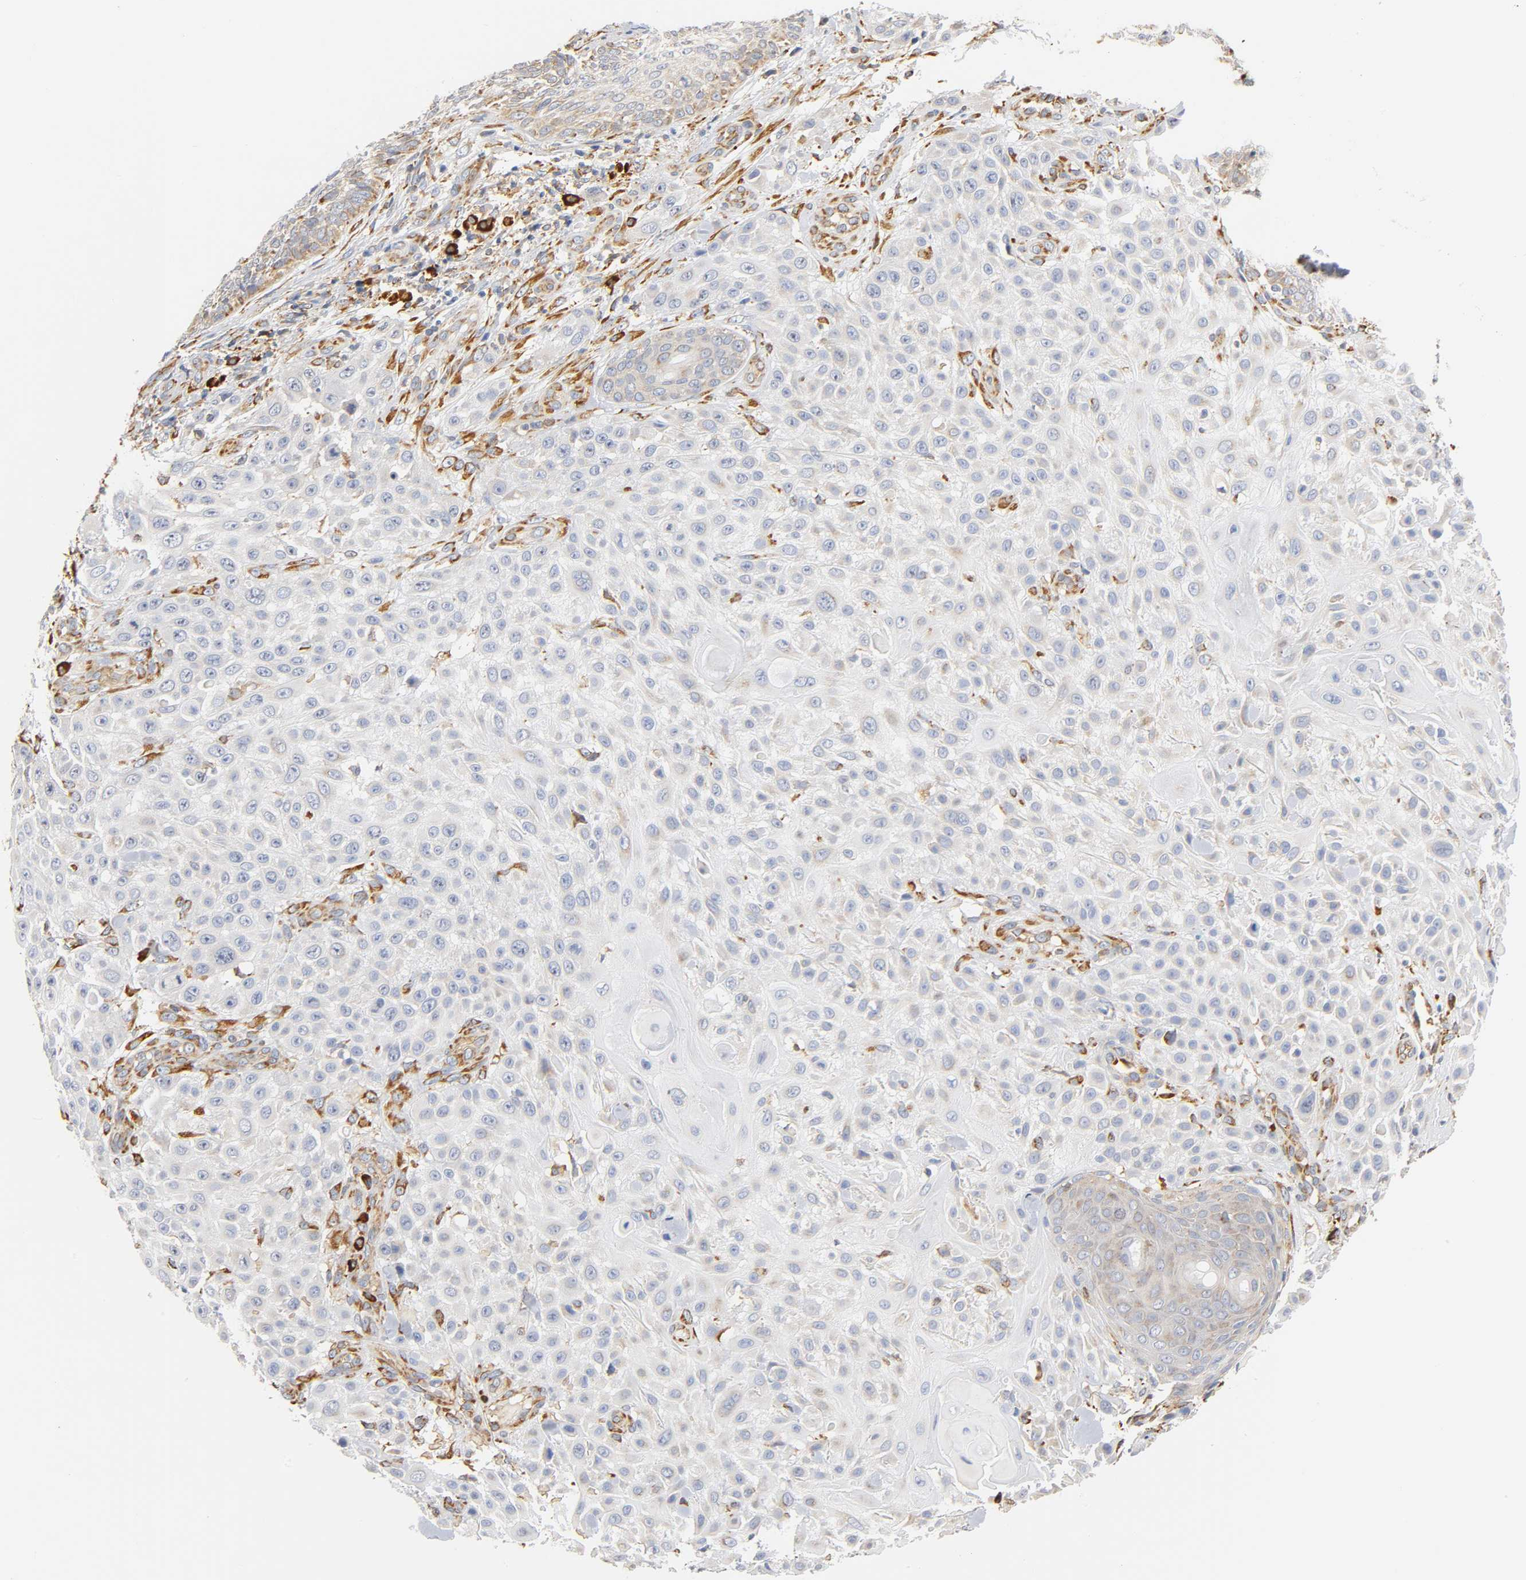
{"staining": {"intensity": "weak", "quantity": "<25%", "location": "cytoplasmic/membranous"}, "tissue": "skin cancer", "cell_type": "Tumor cells", "image_type": "cancer", "snomed": [{"axis": "morphology", "description": "Squamous cell carcinoma, NOS"}, {"axis": "topography", "description": "Skin"}], "caption": "This is a image of immunohistochemistry (IHC) staining of skin cancer (squamous cell carcinoma), which shows no expression in tumor cells.", "gene": "UCKL1", "patient": {"sex": "female", "age": 42}}